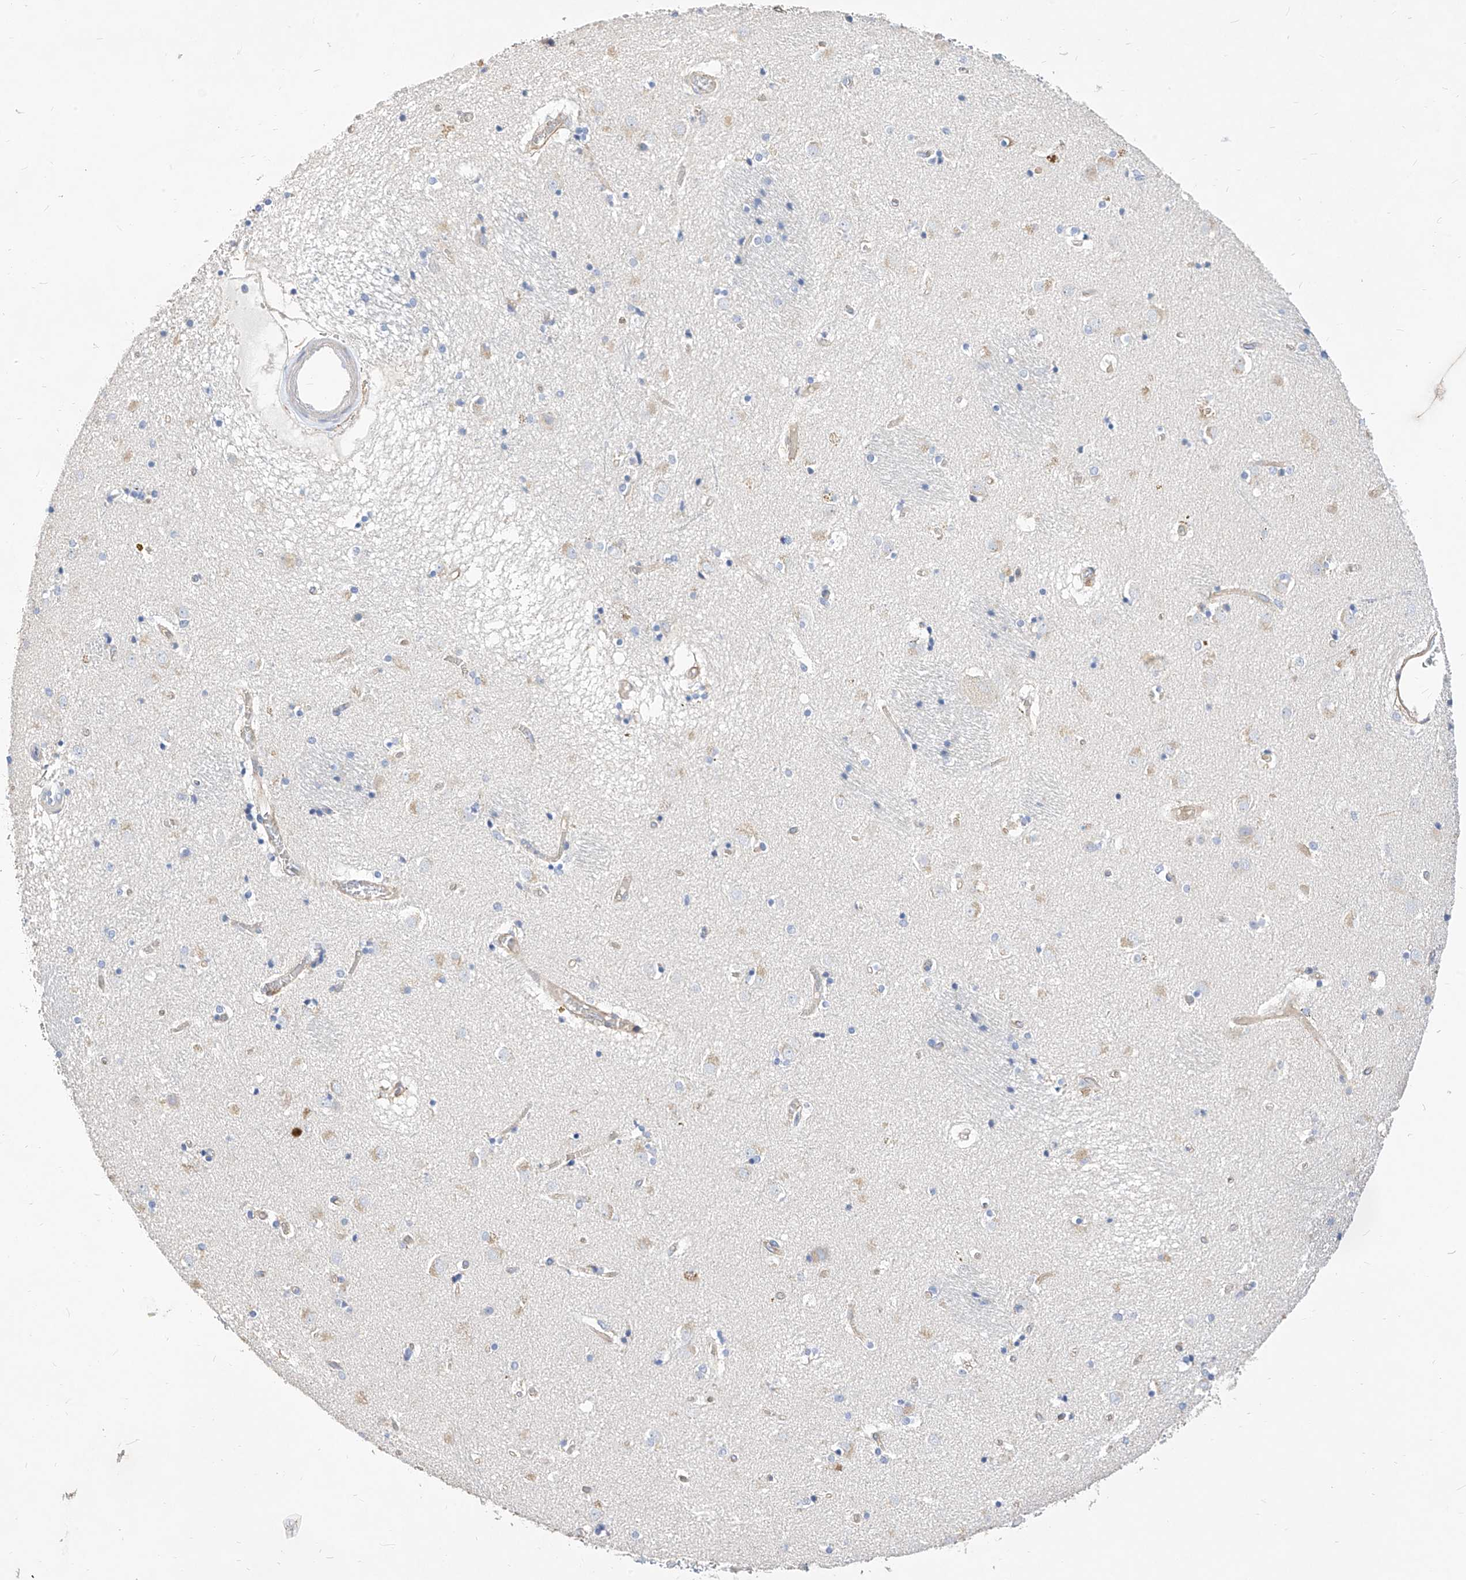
{"staining": {"intensity": "negative", "quantity": "none", "location": "none"}, "tissue": "caudate", "cell_type": "Glial cells", "image_type": "normal", "snomed": [{"axis": "morphology", "description": "Normal tissue, NOS"}, {"axis": "topography", "description": "Lateral ventricle wall"}], "caption": "A micrograph of caudate stained for a protein shows no brown staining in glial cells. (Immunohistochemistry, brightfield microscopy, high magnification).", "gene": "SCGB2A1", "patient": {"sex": "male", "age": 70}}